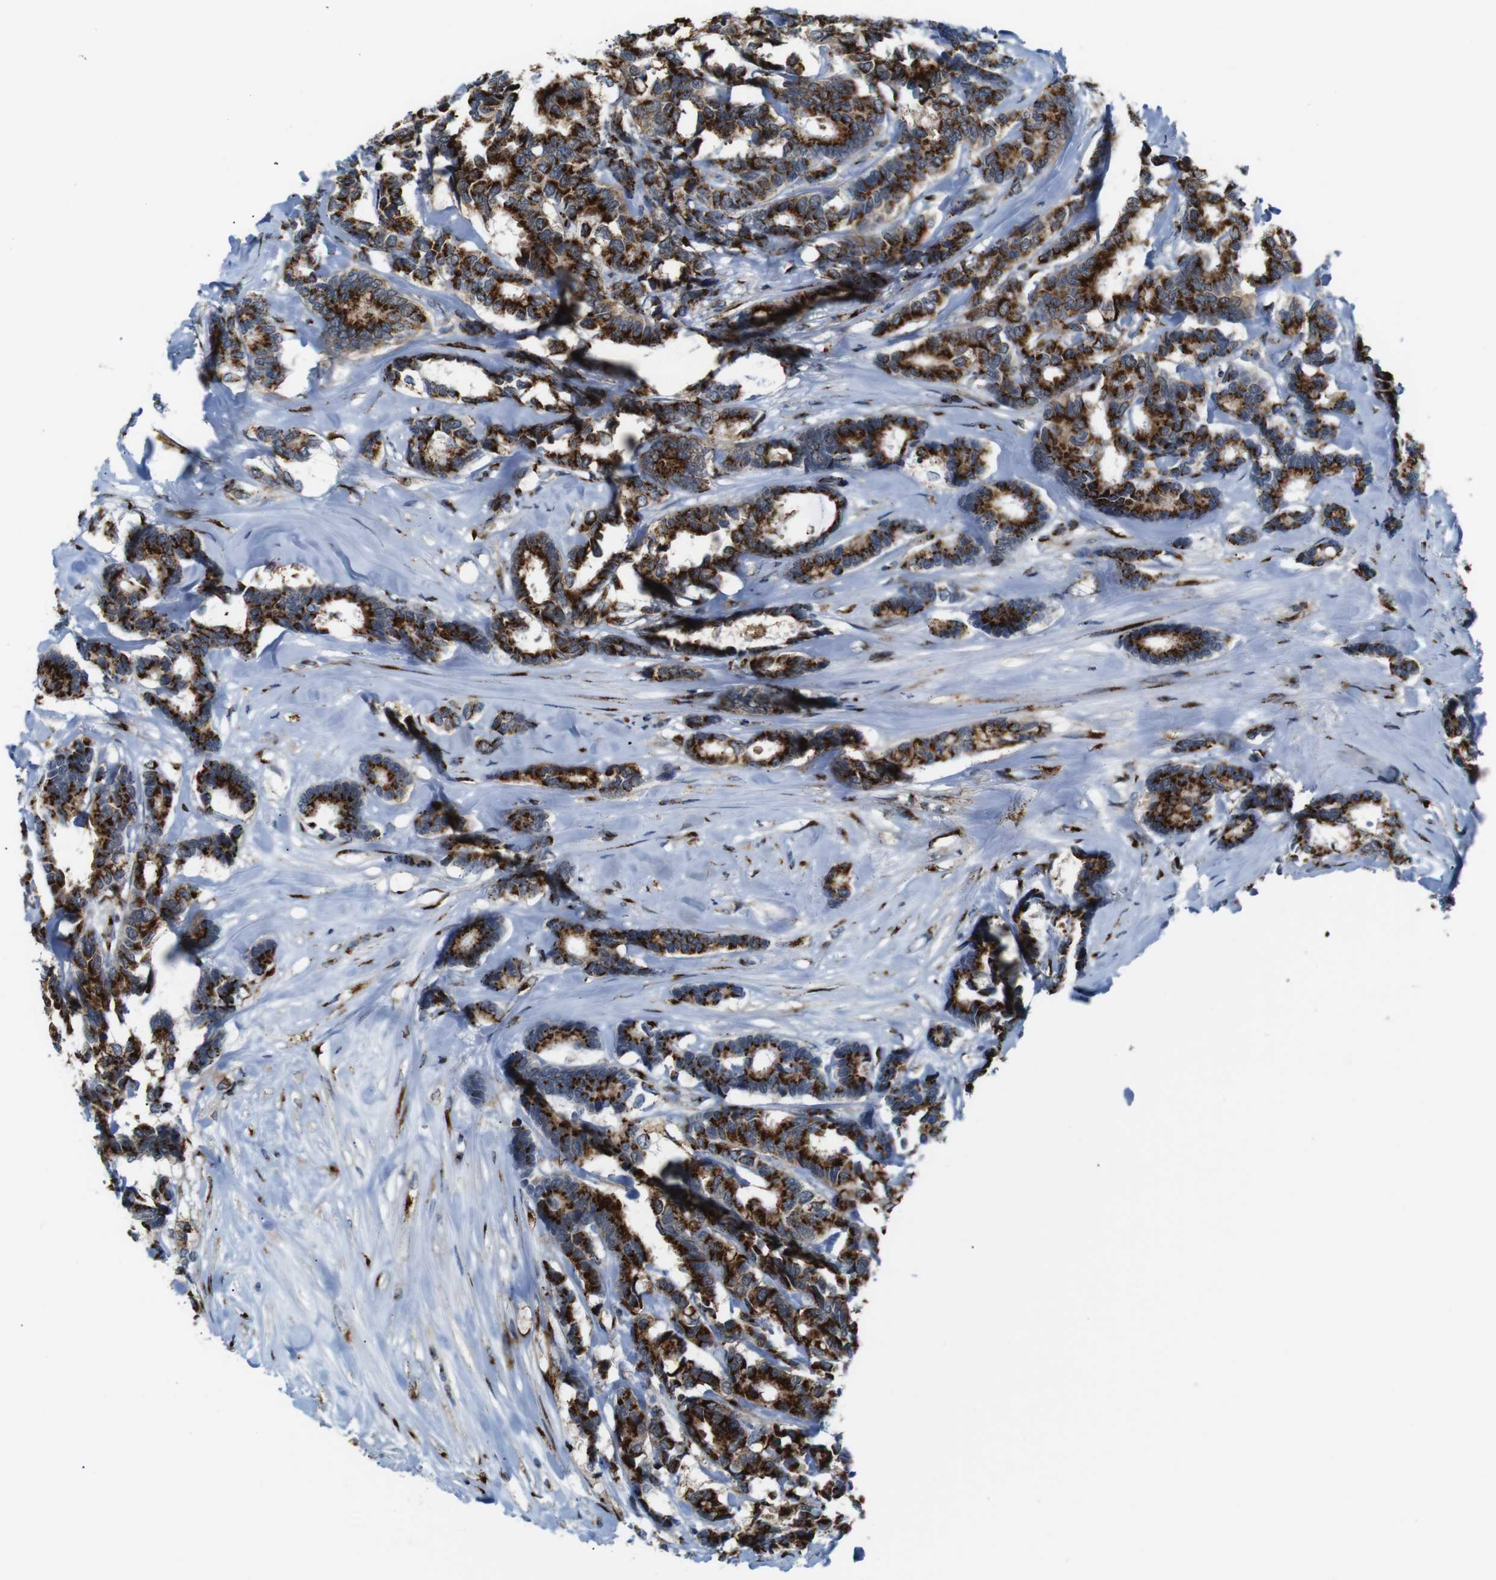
{"staining": {"intensity": "strong", "quantity": ">75%", "location": "cytoplasmic/membranous"}, "tissue": "breast cancer", "cell_type": "Tumor cells", "image_type": "cancer", "snomed": [{"axis": "morphology", "description": "Duct carcinoma"}, {"axis": "topography", "description": "Breast"}], "caption": "Immunohistochemical staining of human breast cancer (infiltrating ductal carcinoma) demonstrates high levels of strong cytoplasmic/membranous staining in about >75% of tumor cells.", "gene": "TGOLN2", "patient": {"sex": "female", "age": 87}}